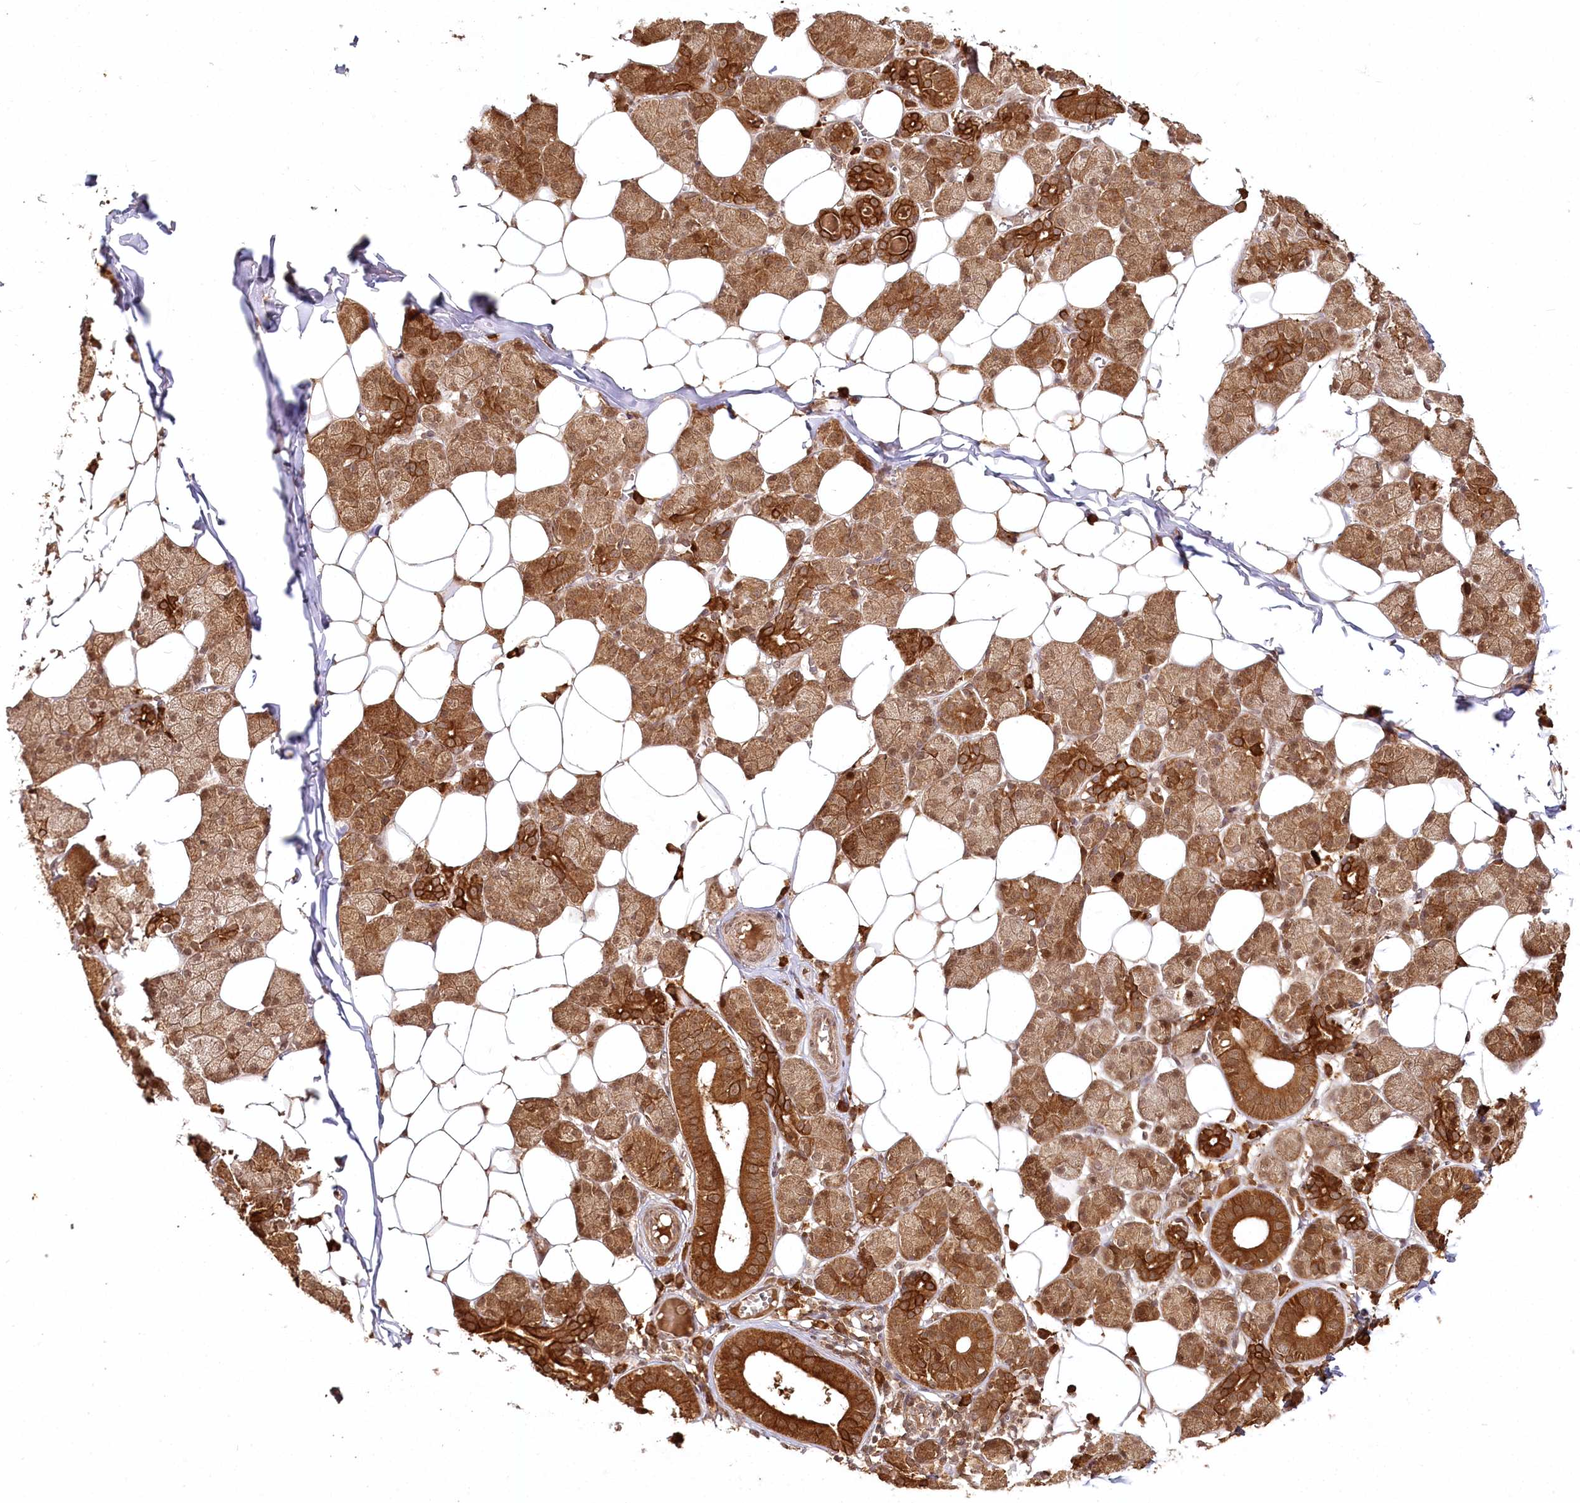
{"staining": {"intensity": "strong", "quantity": ">75%", "location": "cytoplasmic/membranous,nuclear"}, "tissue": "salivary gland", "cell_type": "Glandular cells", "image_type": "normal", "snomed": [{"axis": "morphology", "description": "Normal tissue, NOS"}, {"axis": "topography", "description": "Salivary gland"}], "caption": "Immunohistochemistry (IHC) staining of unremarkable salivary gland, which shows high levels of strong cytoplasmic/membranous,nuclear positivity in approximately >75% of glandular cells indicating strong cytoplasmic/membranous,nuclear protein staining. The staining was performed using DAB (3,3'-diaminobenzidine) (brown) for protein detection and nuclei were counterstained in hematoxylin (blue).", "gene": "ULK2", "patient": {"sex": "female", "age": 33}}